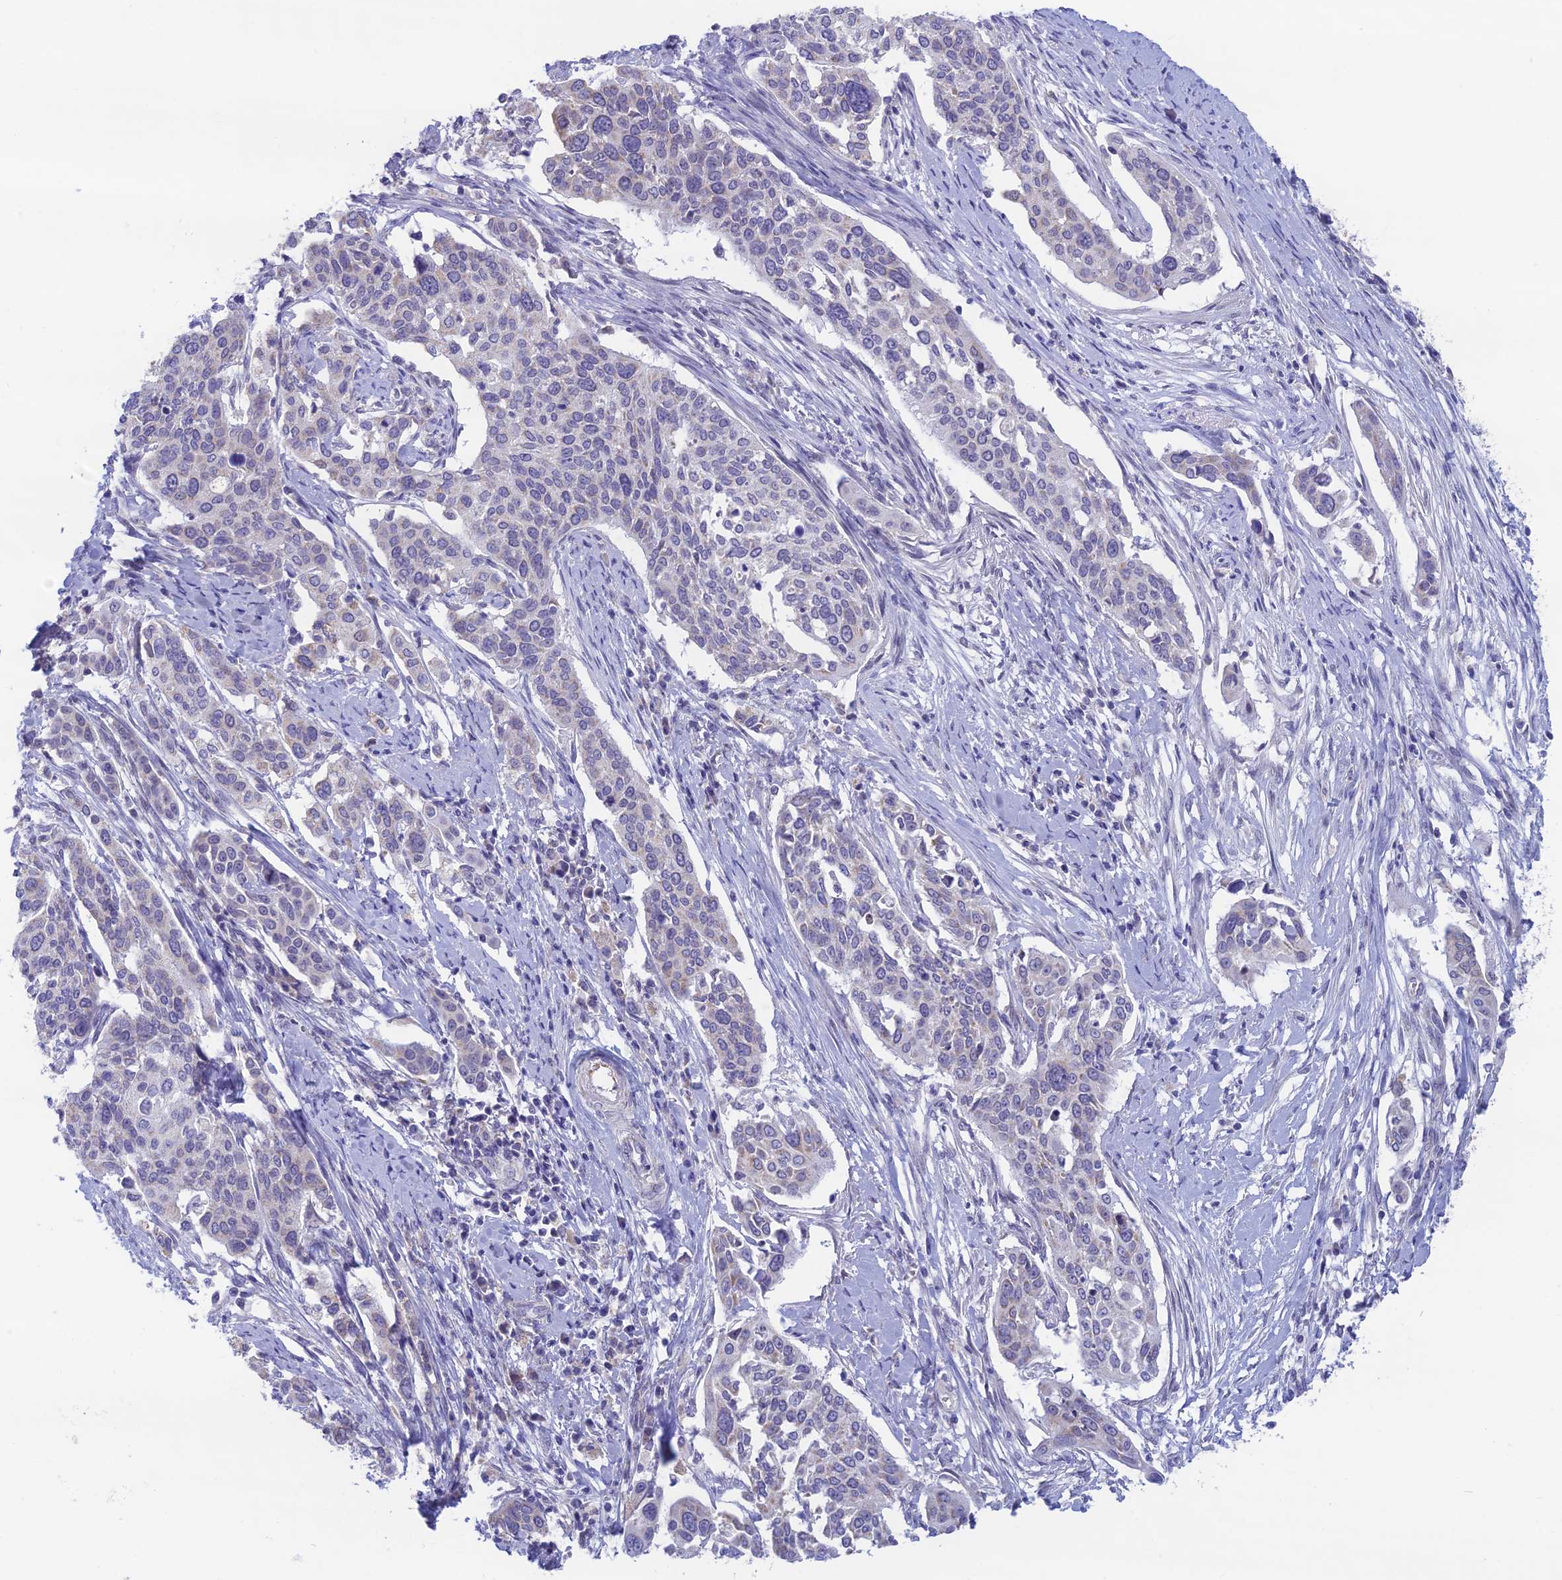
{"staining": {"intensity": "weak", "quantity": "25%-75%", "location": "cytoplasmic/membranous"}, "tissue": "cervical cancer", "cell_type": "Tumor cells", "image_type": "cancer", "snomed": [{"axis": "morphology", "description": "Squamous cell carcinoma, NOS"}, {"axis": "topography", "description": "Cervix"}], "caption": "A photomicrograph of human cervical cancer stained for a protein displays weak cytoplasmic/membranous brown staining in tumor cells. (DAB (3,3'-diaminobenzidine) IHC, brown staining for protein, blue staining for nuclei).", "gene": "PLAC9", "patient": {"sex": "female", "age": 44}}